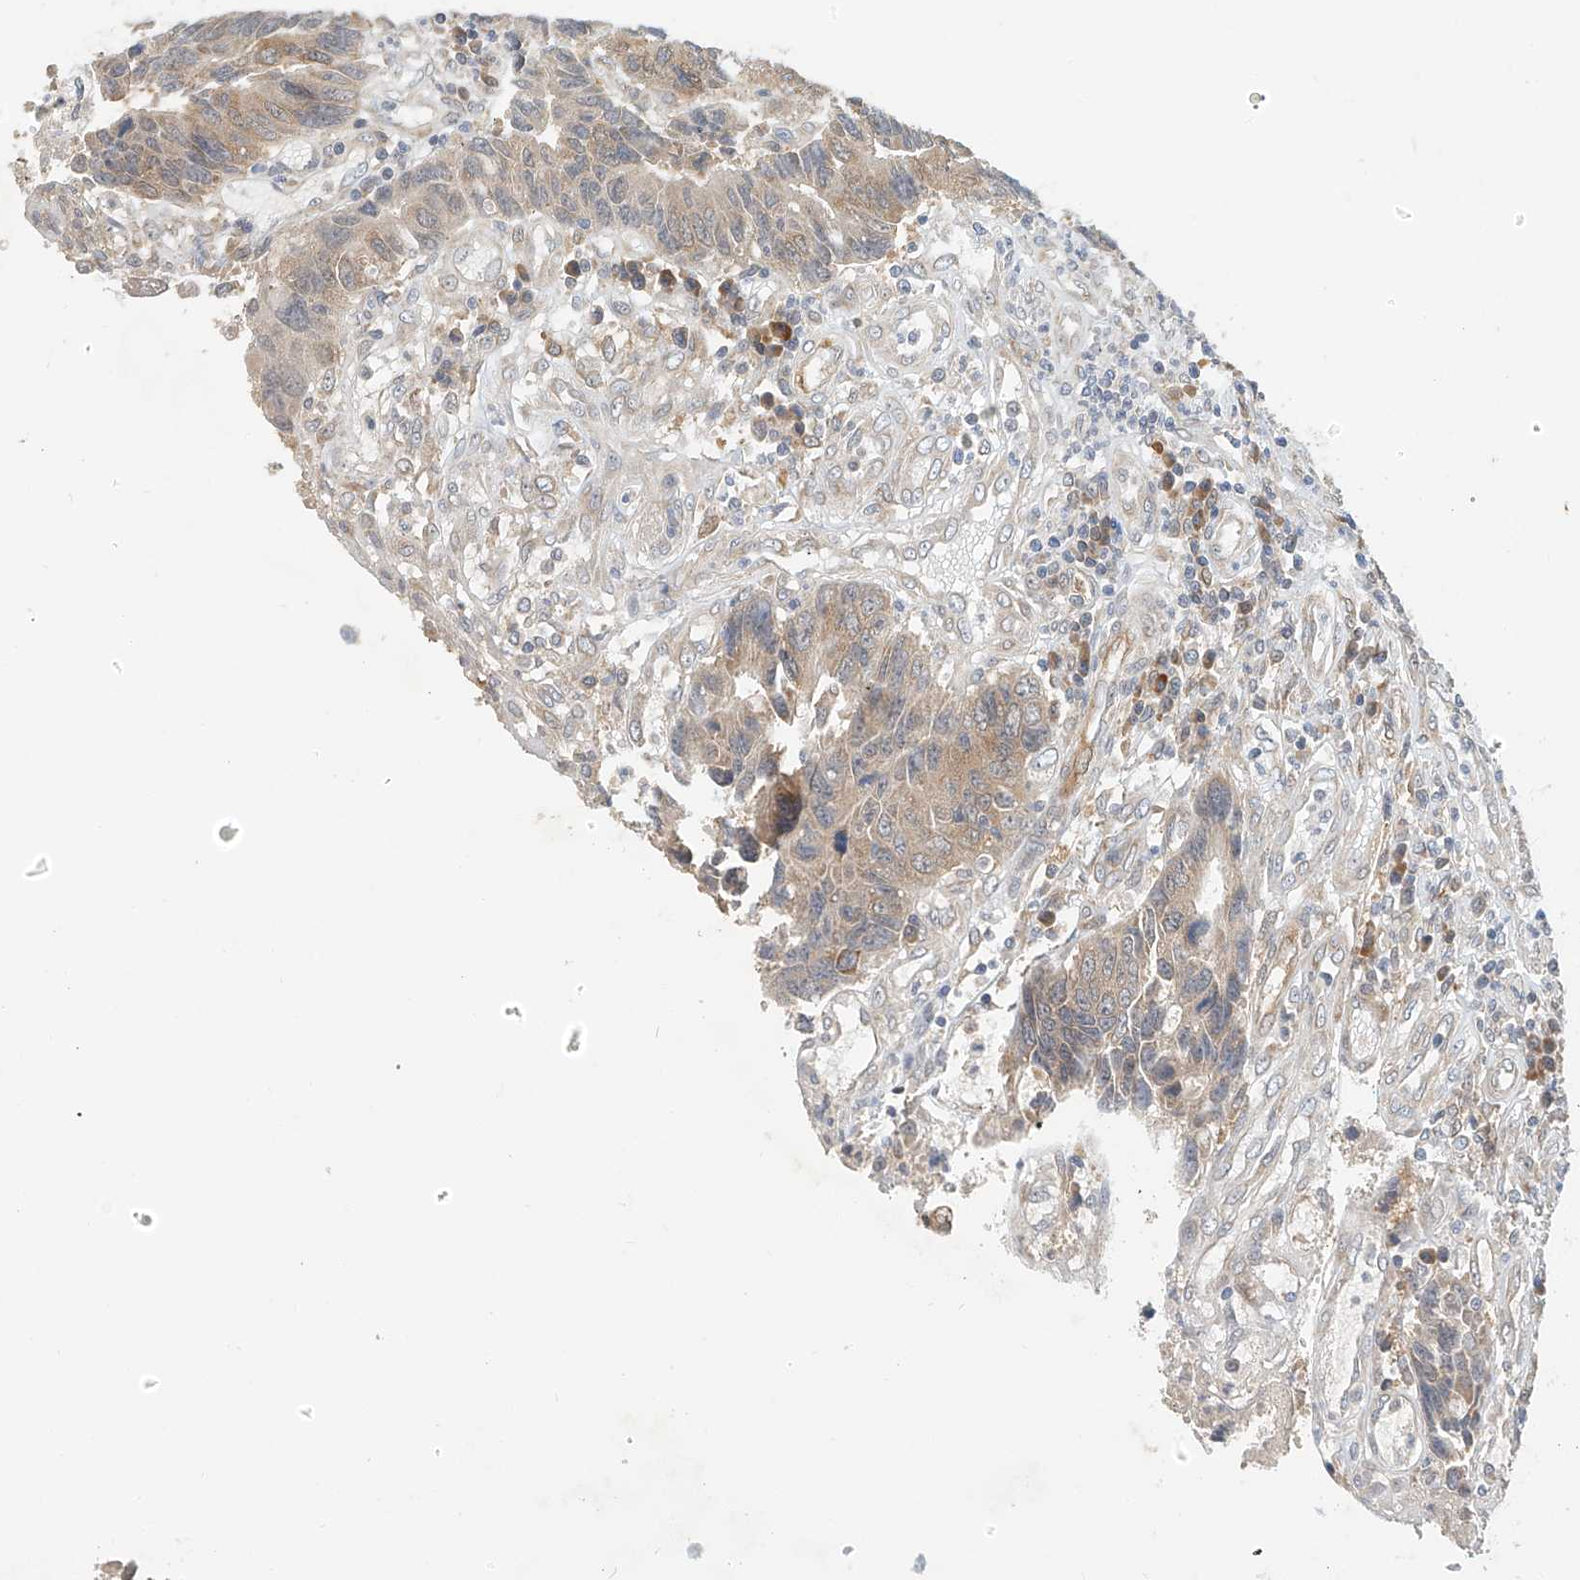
{"staining": {"intensity": "moderate", "quantity": "25%-75%", "location": "cytoplasmic/membranous"}, "tissue": "colorectal cancer", "cell_type": "Tumor cells", "image_type": "cancer", "snomed": [{"axis": "morphology", "description": "Adenocarcinoma, NOS"}, {"axis": "topography", "description": "Rectum"}], "caption": "Moderate cytoplasmic/membranous protein positivity is appreciated in about 25%-75% of tumor cells in colorectal cancer (adenocarcinoma).", "gene": "PPA2", "patient": {"sex": "male", "age": 84}}